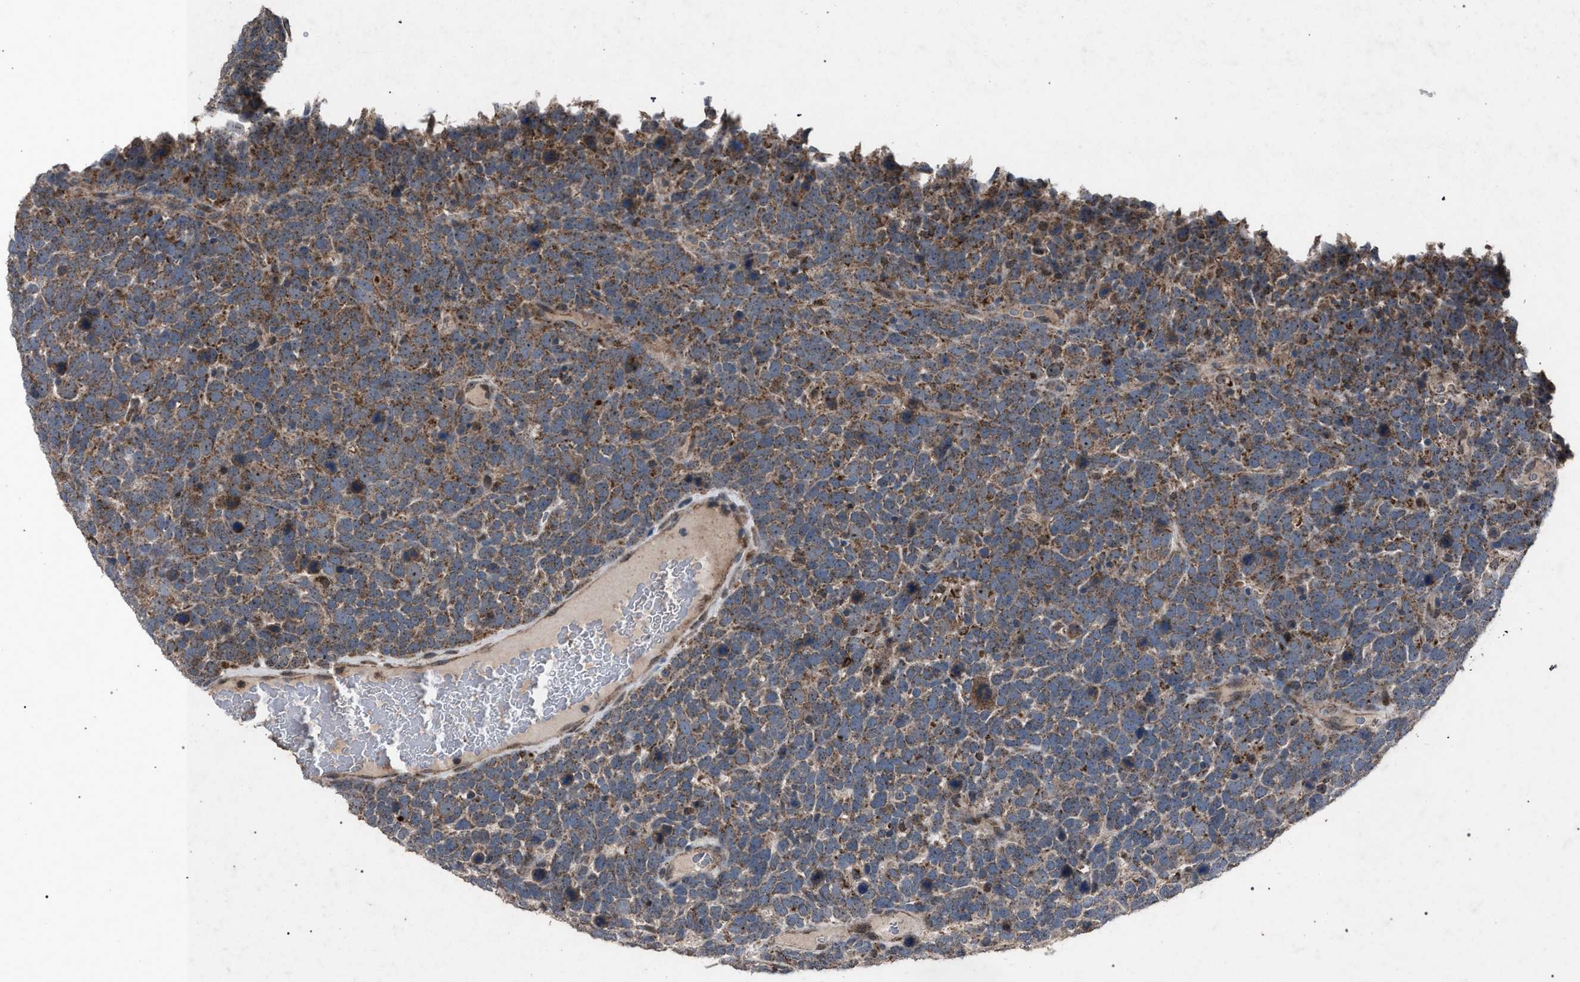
{"staining": {"intensity": "moderate", "quantity": ">75%", "location": "cytoplasmic/membranous"}, "tissue": "urothelial cancer", "cell_type": "Tumor cells", "image_type": "cancer", "snomed": [{"axis": "morphology", "description": "Urothelial carcinoma, High grade"}, {"axis": "topography", "description": "Urinary bladder"}], "caption": "Immunohistochemistry (IHC) micrograph of urothelial cancer stained for a protein (brown), which displays medium levels of moderate cytoplasmic/membranous staining in about >75% of tumor cells.", "gene": "HSD17B4", "patient": {"sex": "female", "age": 82}}